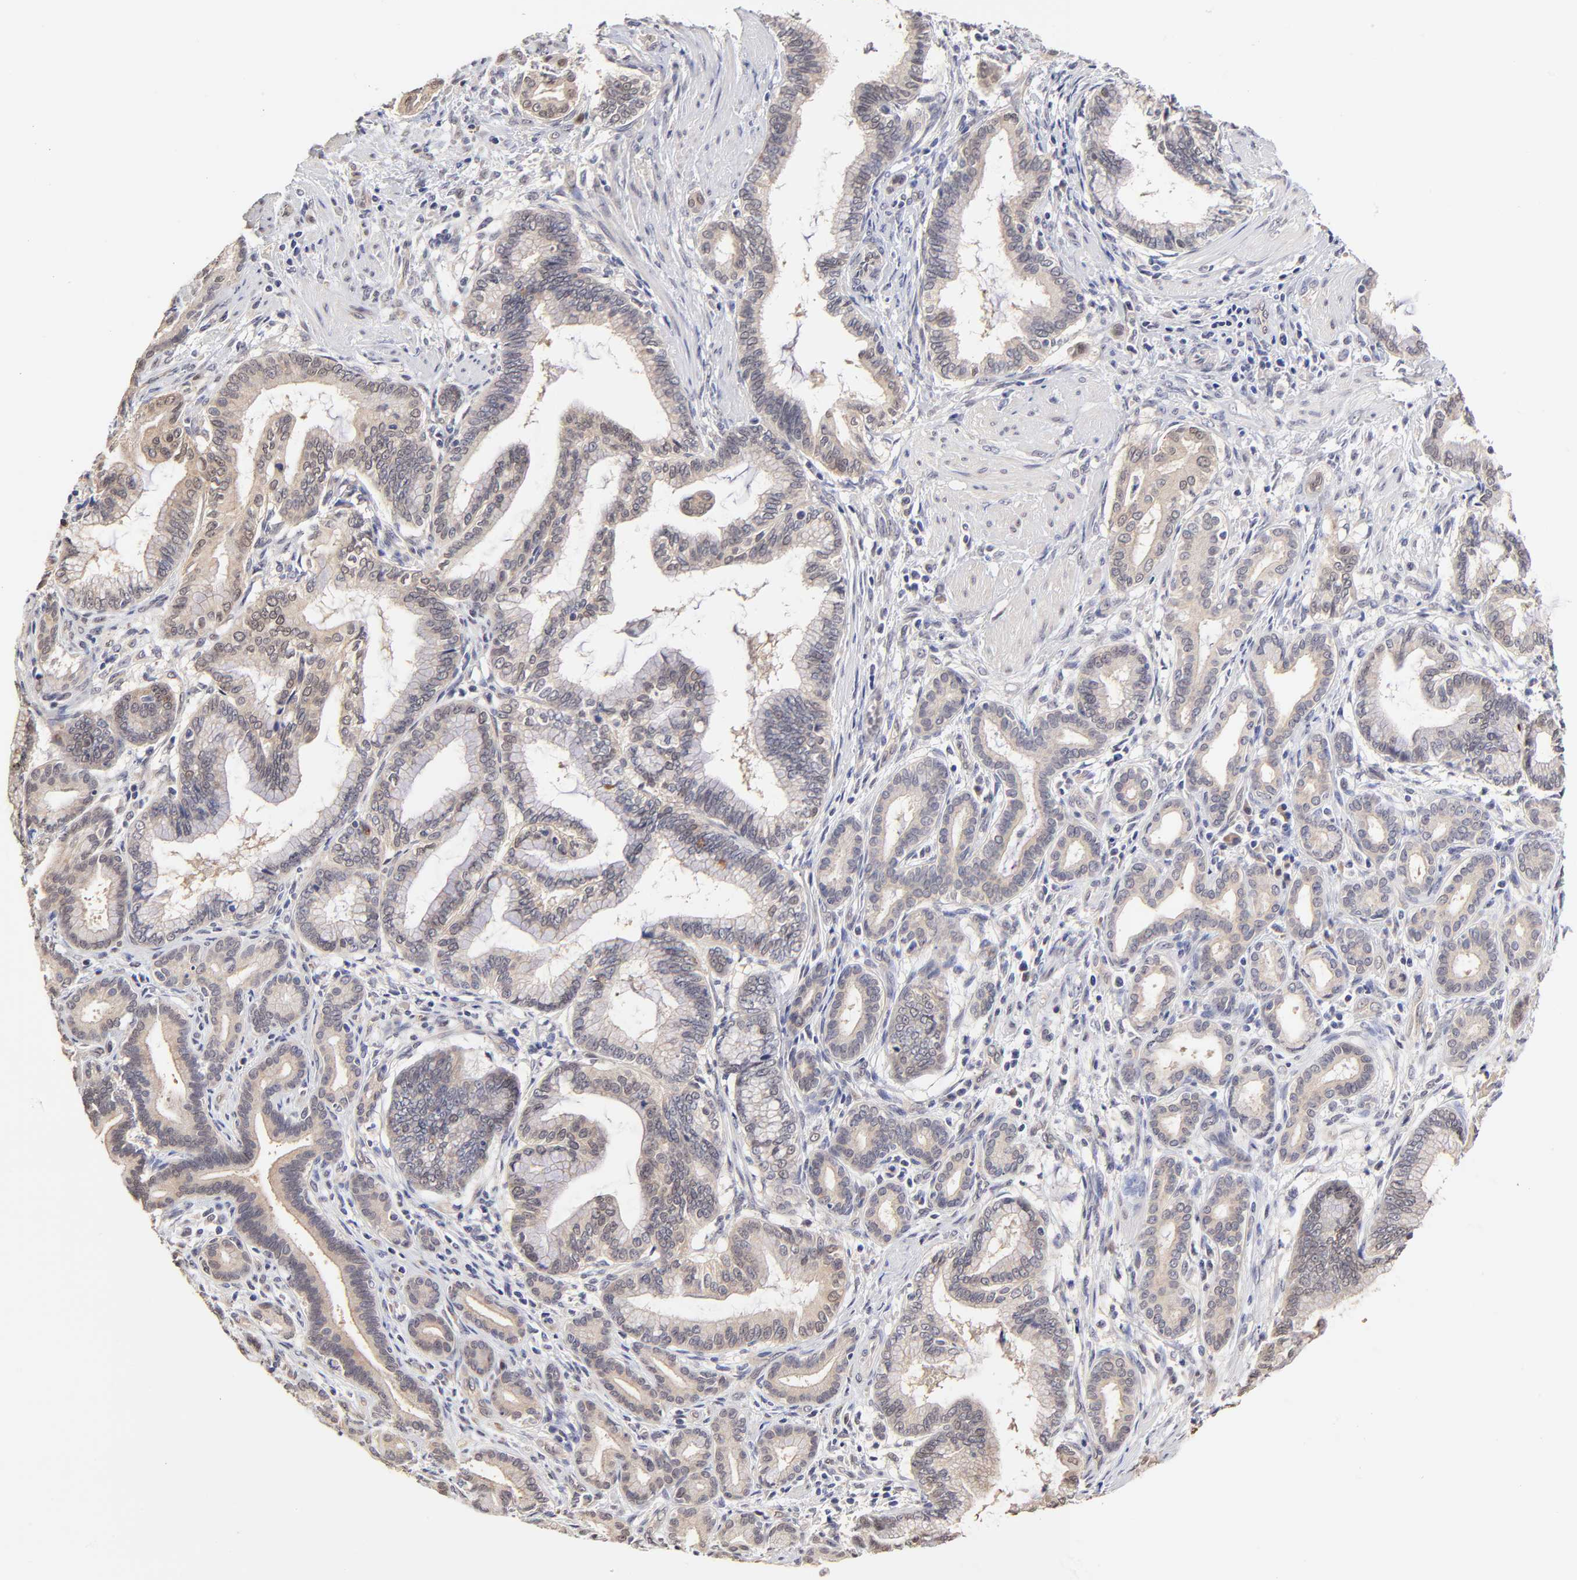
{"staining": {"intensity": "weak", "quantity": ">75%", "location": "cytoplasmic/membranous"}, "tissue": "pancreatic cancer", "cell_type": "Tumor cells", "image_type": "cancer", "snomed": [{"axis": "morphology", "description": "Adenocarcinoma, NOS"}, {"axis": "topography", "description": "Pancreas"}], "caption": "Protein staining of pancreatic cancer (adenocarcinoma) tissue exhibits weak cytoplasmic/membranous expression in approximately >75% of tumor cells.", "gene": "ZNF10", "patient": {"sex": "female", "age": 64}}